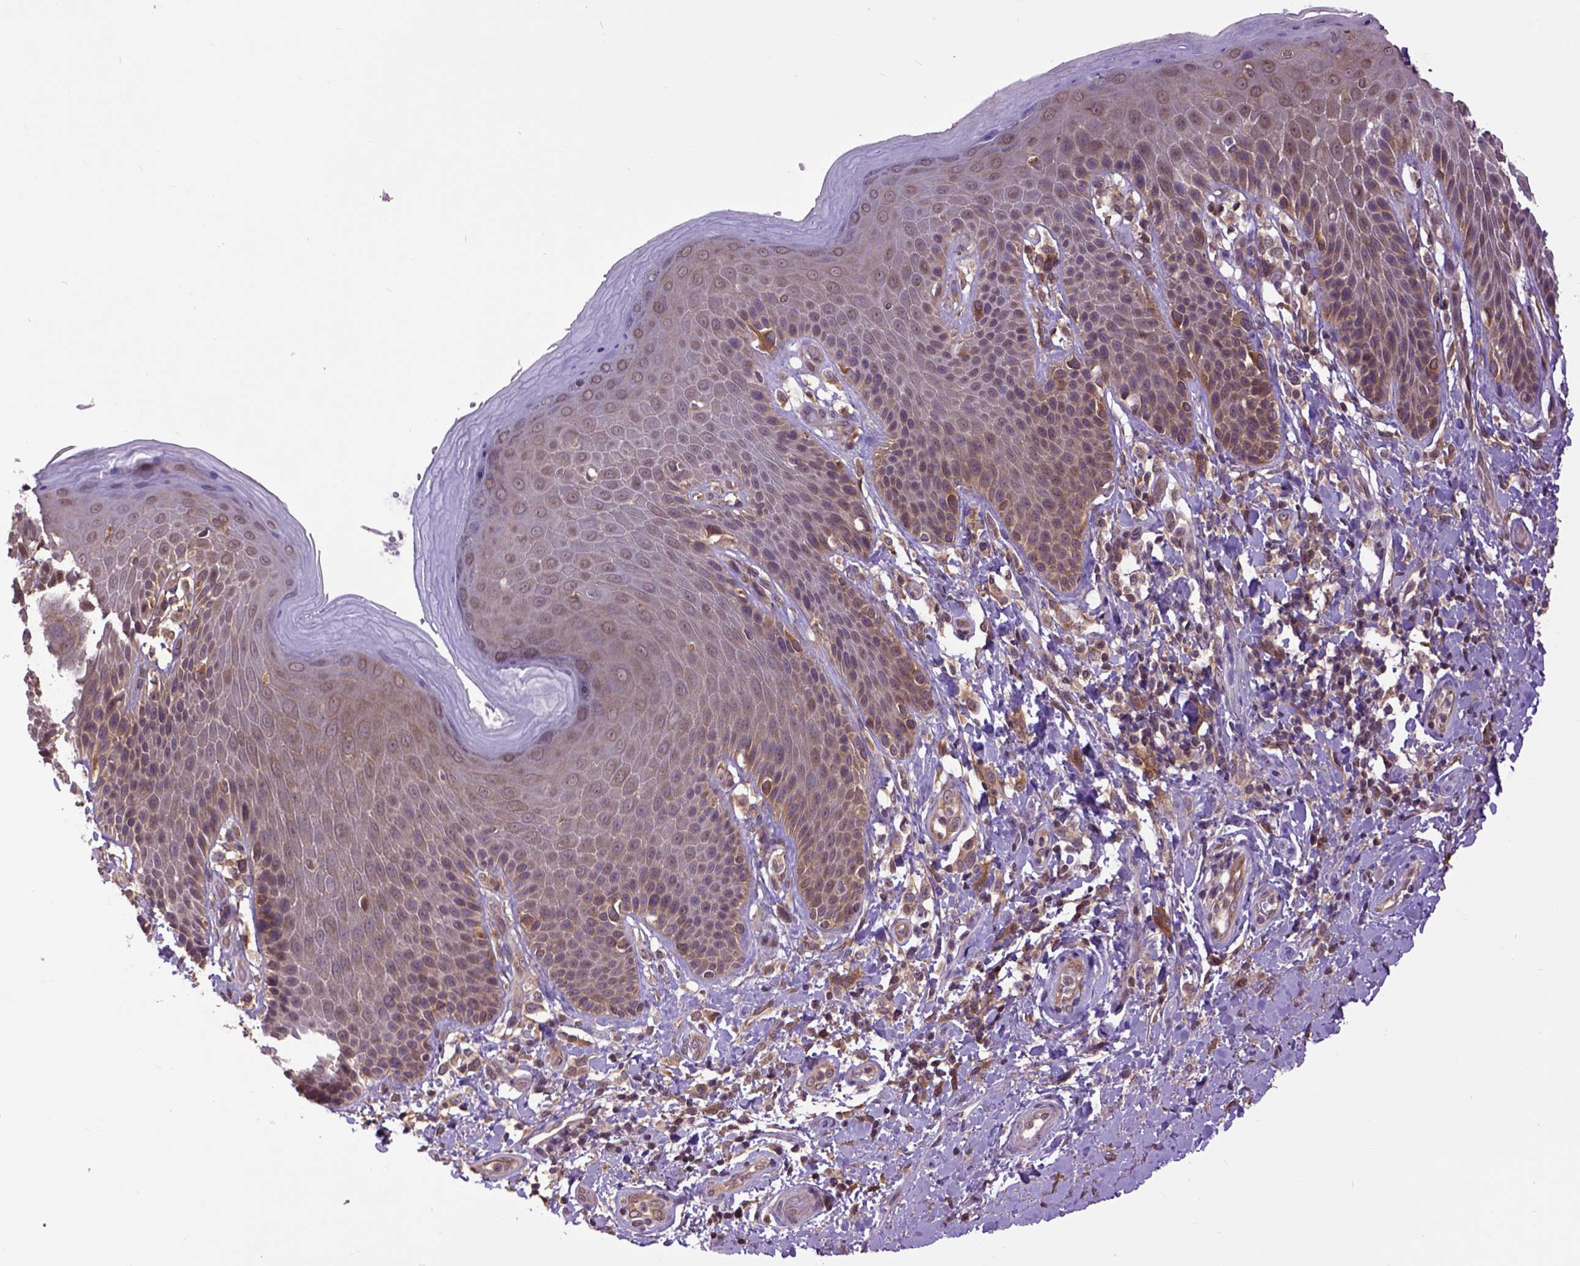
{"staining": {"intensity": "moderate", "quantity": ">75%", "location": "cytoplasmic/membranous"}, "tissue": "skin", "cell_type": "Epidermal cells", "image_type": "normal", "snomed": [{"axis": "morphology", "description": "Normal tissue, NOS"}, {"axis": "topography", "description": "Anal"}, {"axis": "topography", "description": "Peripheral nerve tissue"}], "caption": "The image reveals a brown stain indicating the presence of a protein in the cytoplasmic/membranous of epidermal cells in skin.", "gene": "ARL1", "patient": {"sex": "male", "age": 51}}